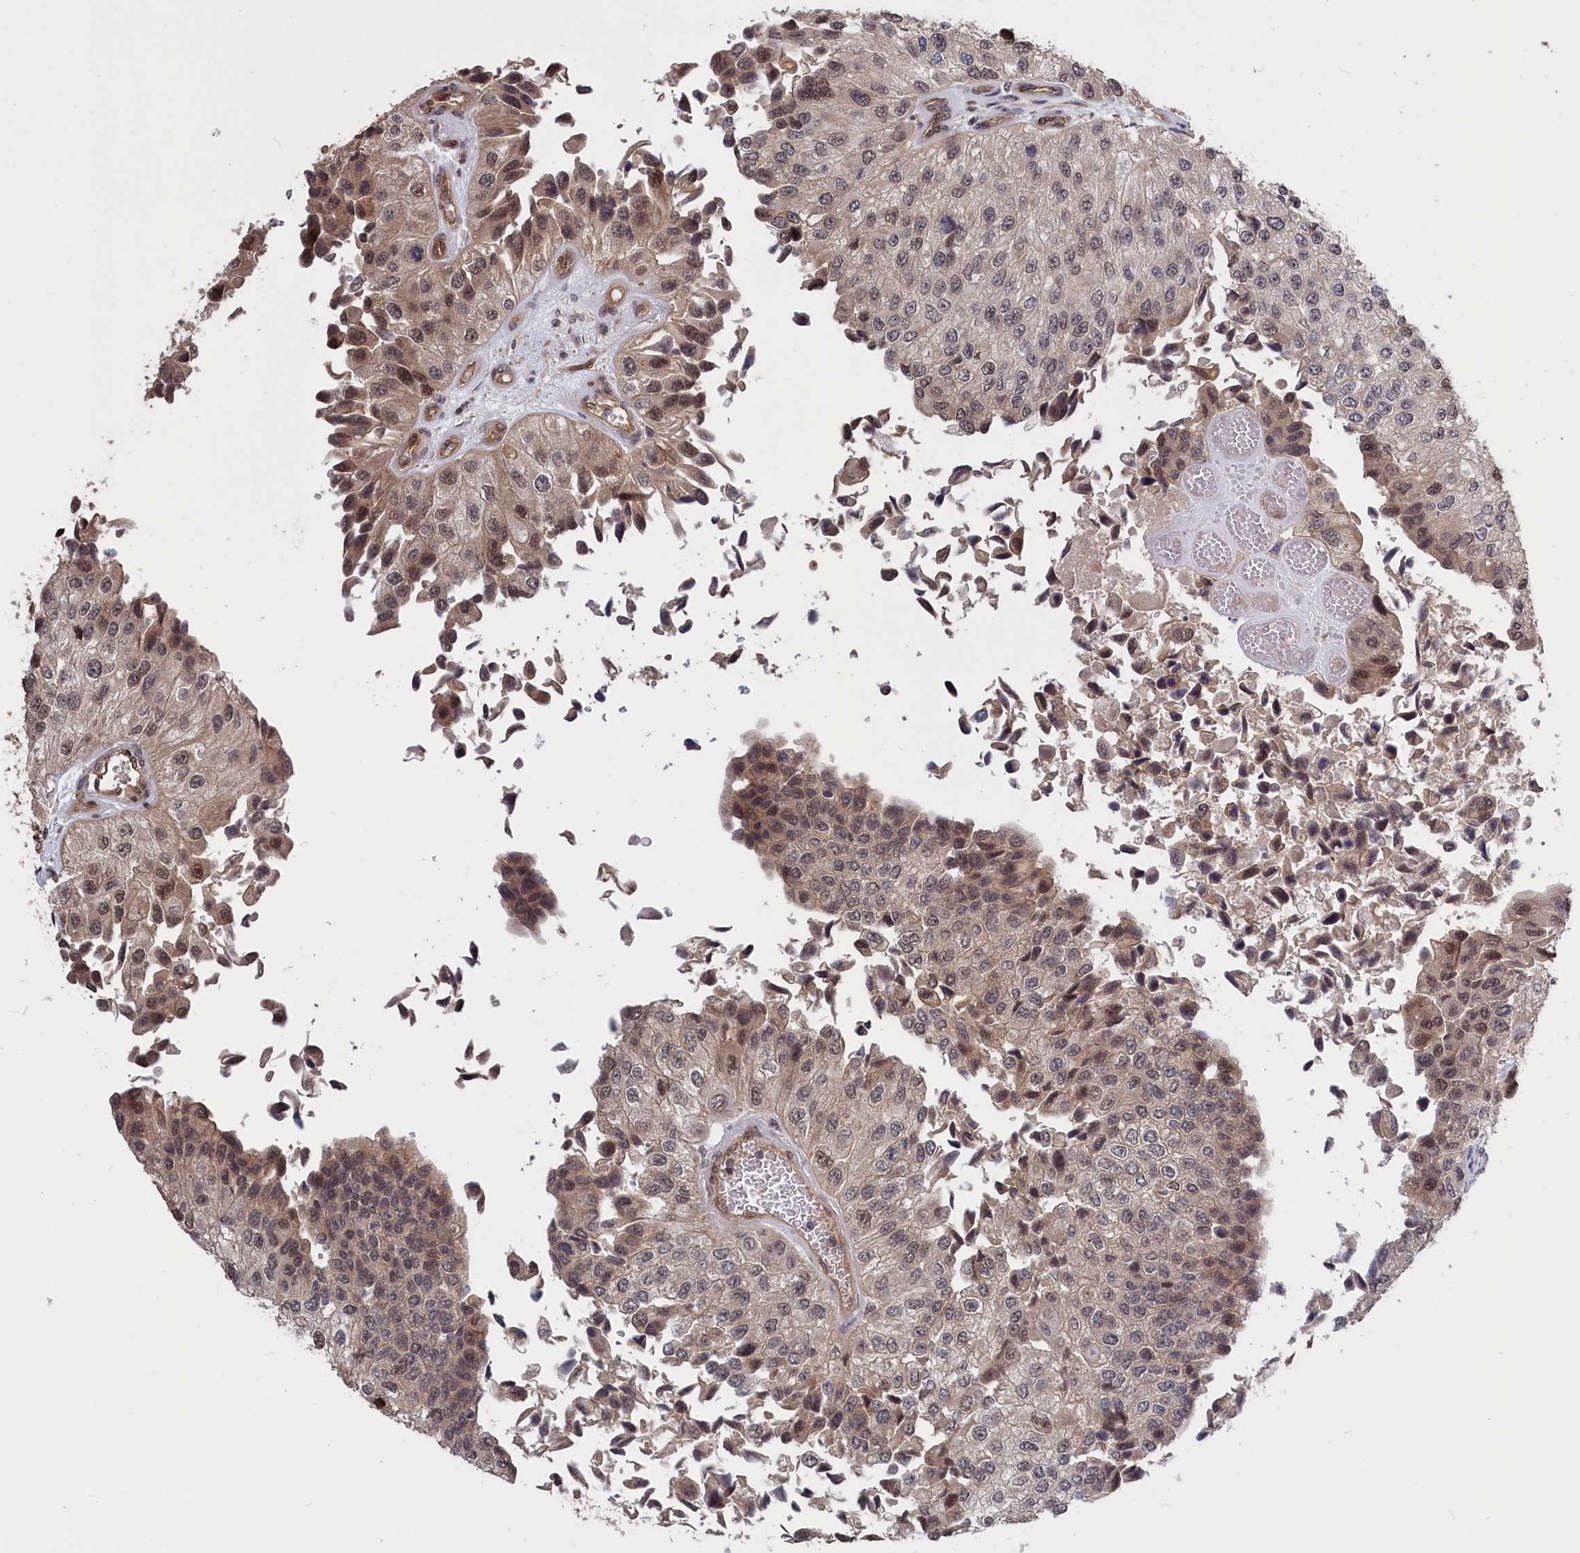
{"staining": {"intensity": "moderate", "quantity": "<25%", "location": "nuclear"}, "tissue": "urothelial cancer", "cell_type": "Tumor cells", "image_type": "cancer", "snomed": [{"axis": "morphology", "description": "Urothelial carcinoma, High grade"}, {"axis": "topography", "description": "Kidney"}, {"axis": "topography", "description": "Urinary bladder"}], "caption": "Immunohistochemistry of human urothelial carcinoma (high-grade) shows low levels of moderate nuclear expression in approximately <25% of tumor cells.", "gene": "PLP2", "patient": {"sex": "male", "age": 77}}